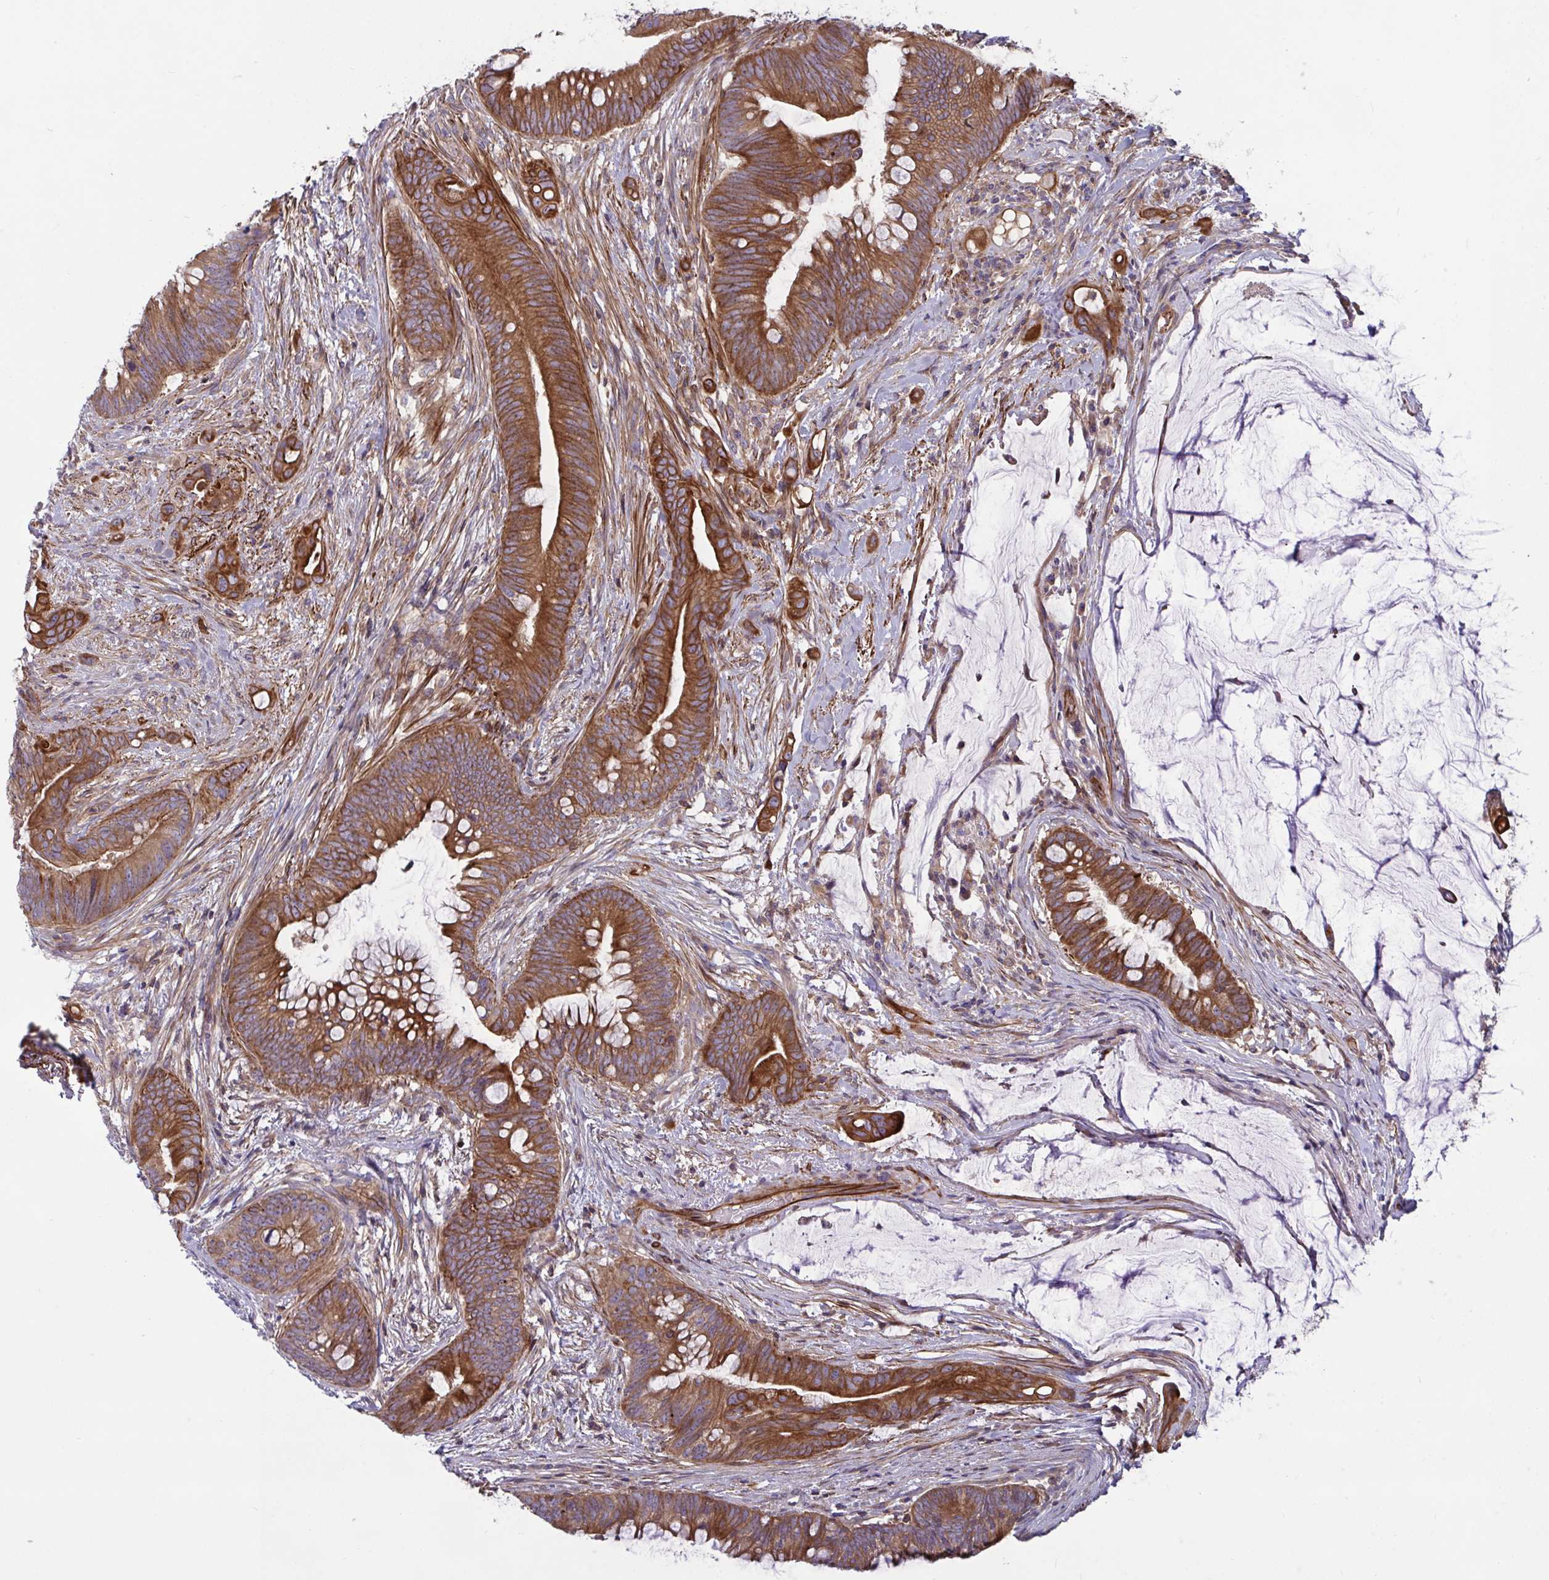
{"staining": {"intensity": "strong", "quantity": ">75%", "location": "cytoplasmic/membranous"}, "tissue": "colorectal cancer", "cell_type": "Tumor cells", "image_type": "cancer", "snomed": [{"axis": "morphology", "description": "Adenocarcinoma, NOS"}, {"axis": "topography", "description": "Colon"}], "caption": "Immunohistochemical staining of human colorectal cancer (adenocarcinoma) displays high levels of strong cytoplasmic/membranous protein positivity in about >75% of tumor cells.", "gene": "TANK", "patient": {"sex": "male", "age": 62}}